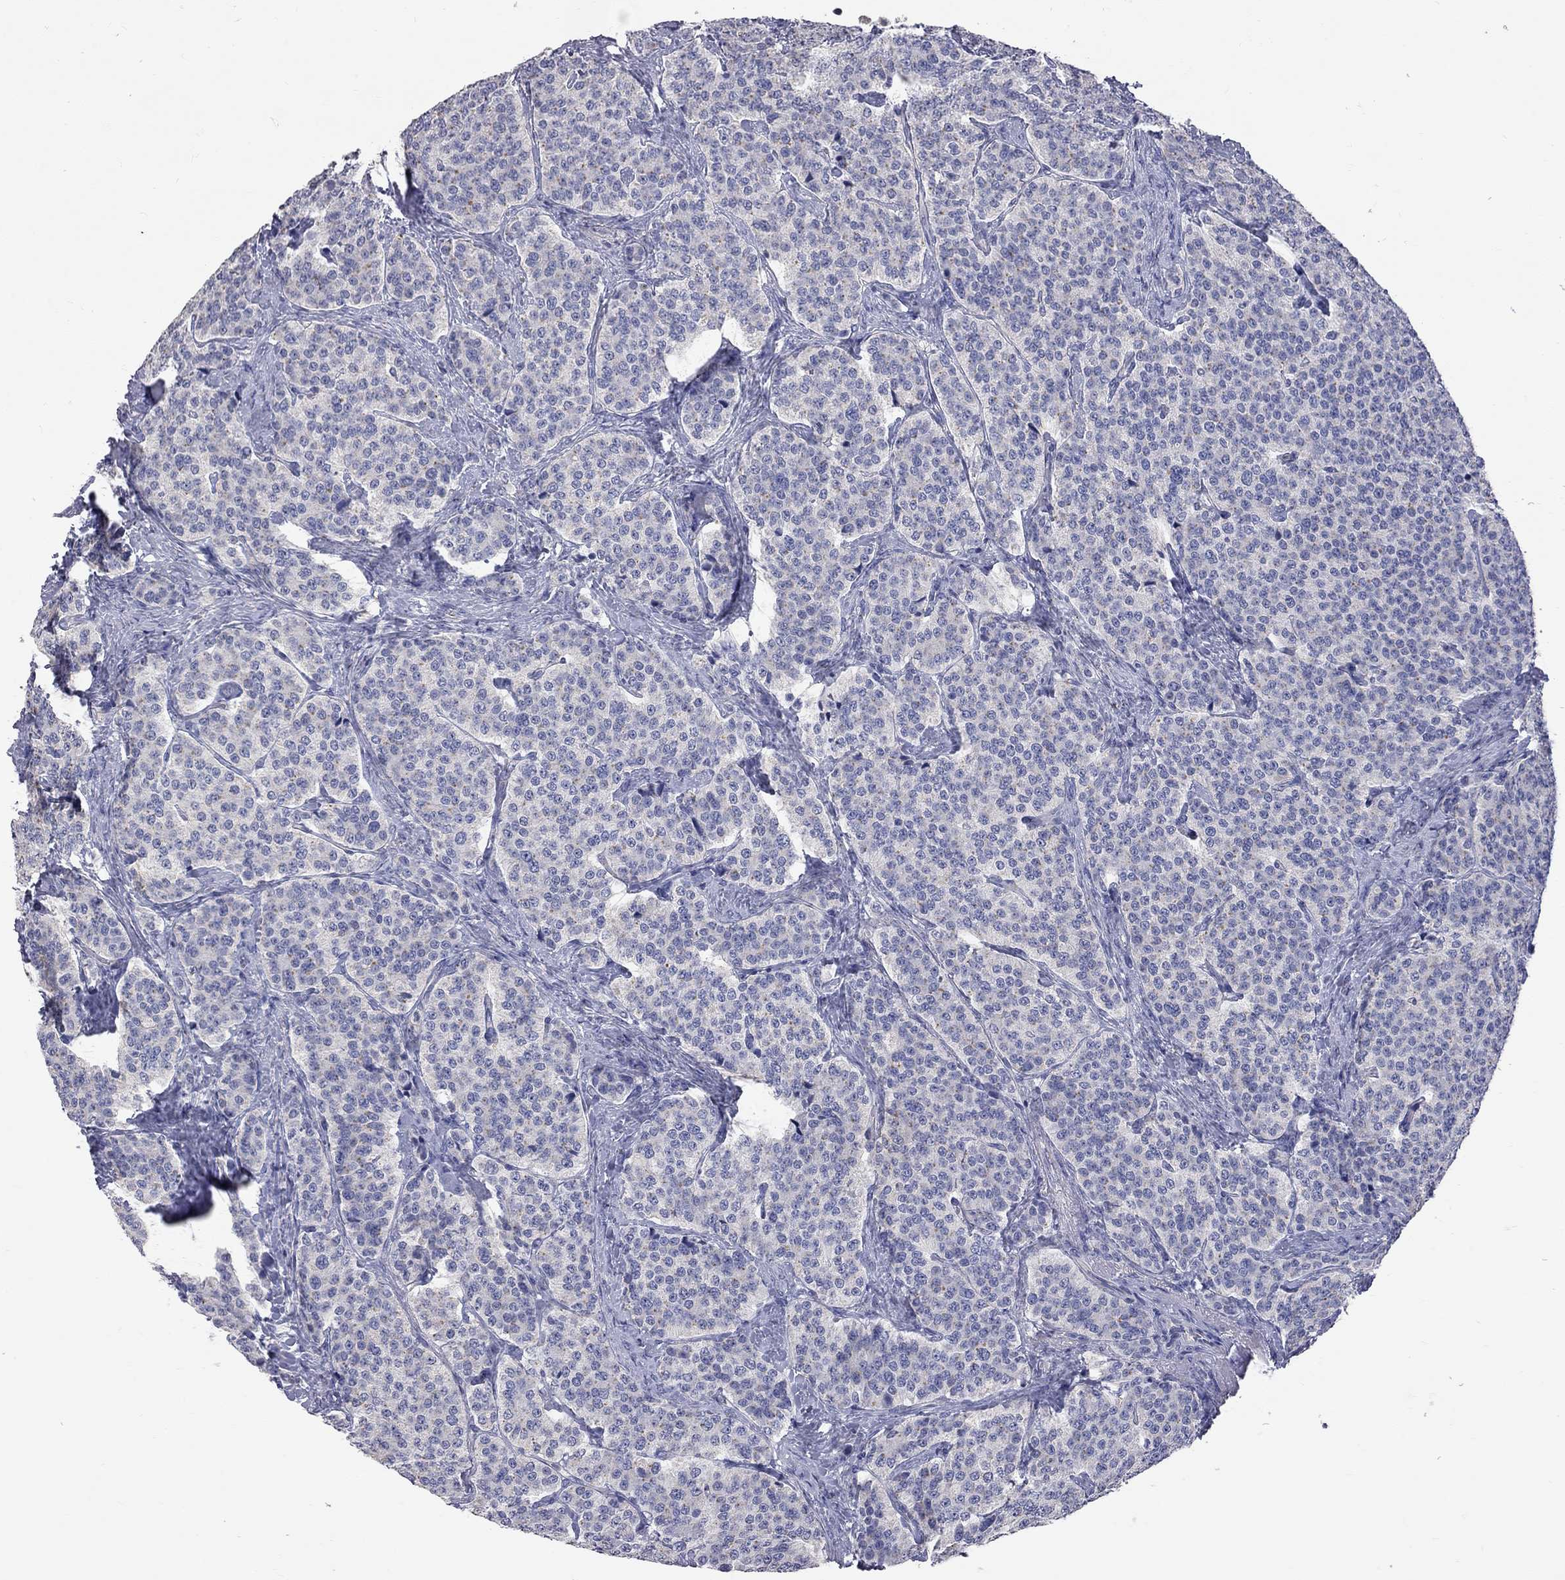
{"staining": {"intensity": "negative", "quantity": "none", "location": "none"}, "tissue": "carcinoid", "cell_type": "Tumor cells", "image_type": "cancer", "snomed": [{"axis": "morphology", "description": "Carcinoid, malignant, NOS"}, {"axis": "topography", "description": "Small intestine"}], "caption": "Immunohistochemical staining of human carcinoid (malignant) exhibits no significant positivity in tumor cells.", "gene": "OPRK1", "patient": {"sex": "female", "age": 58}}